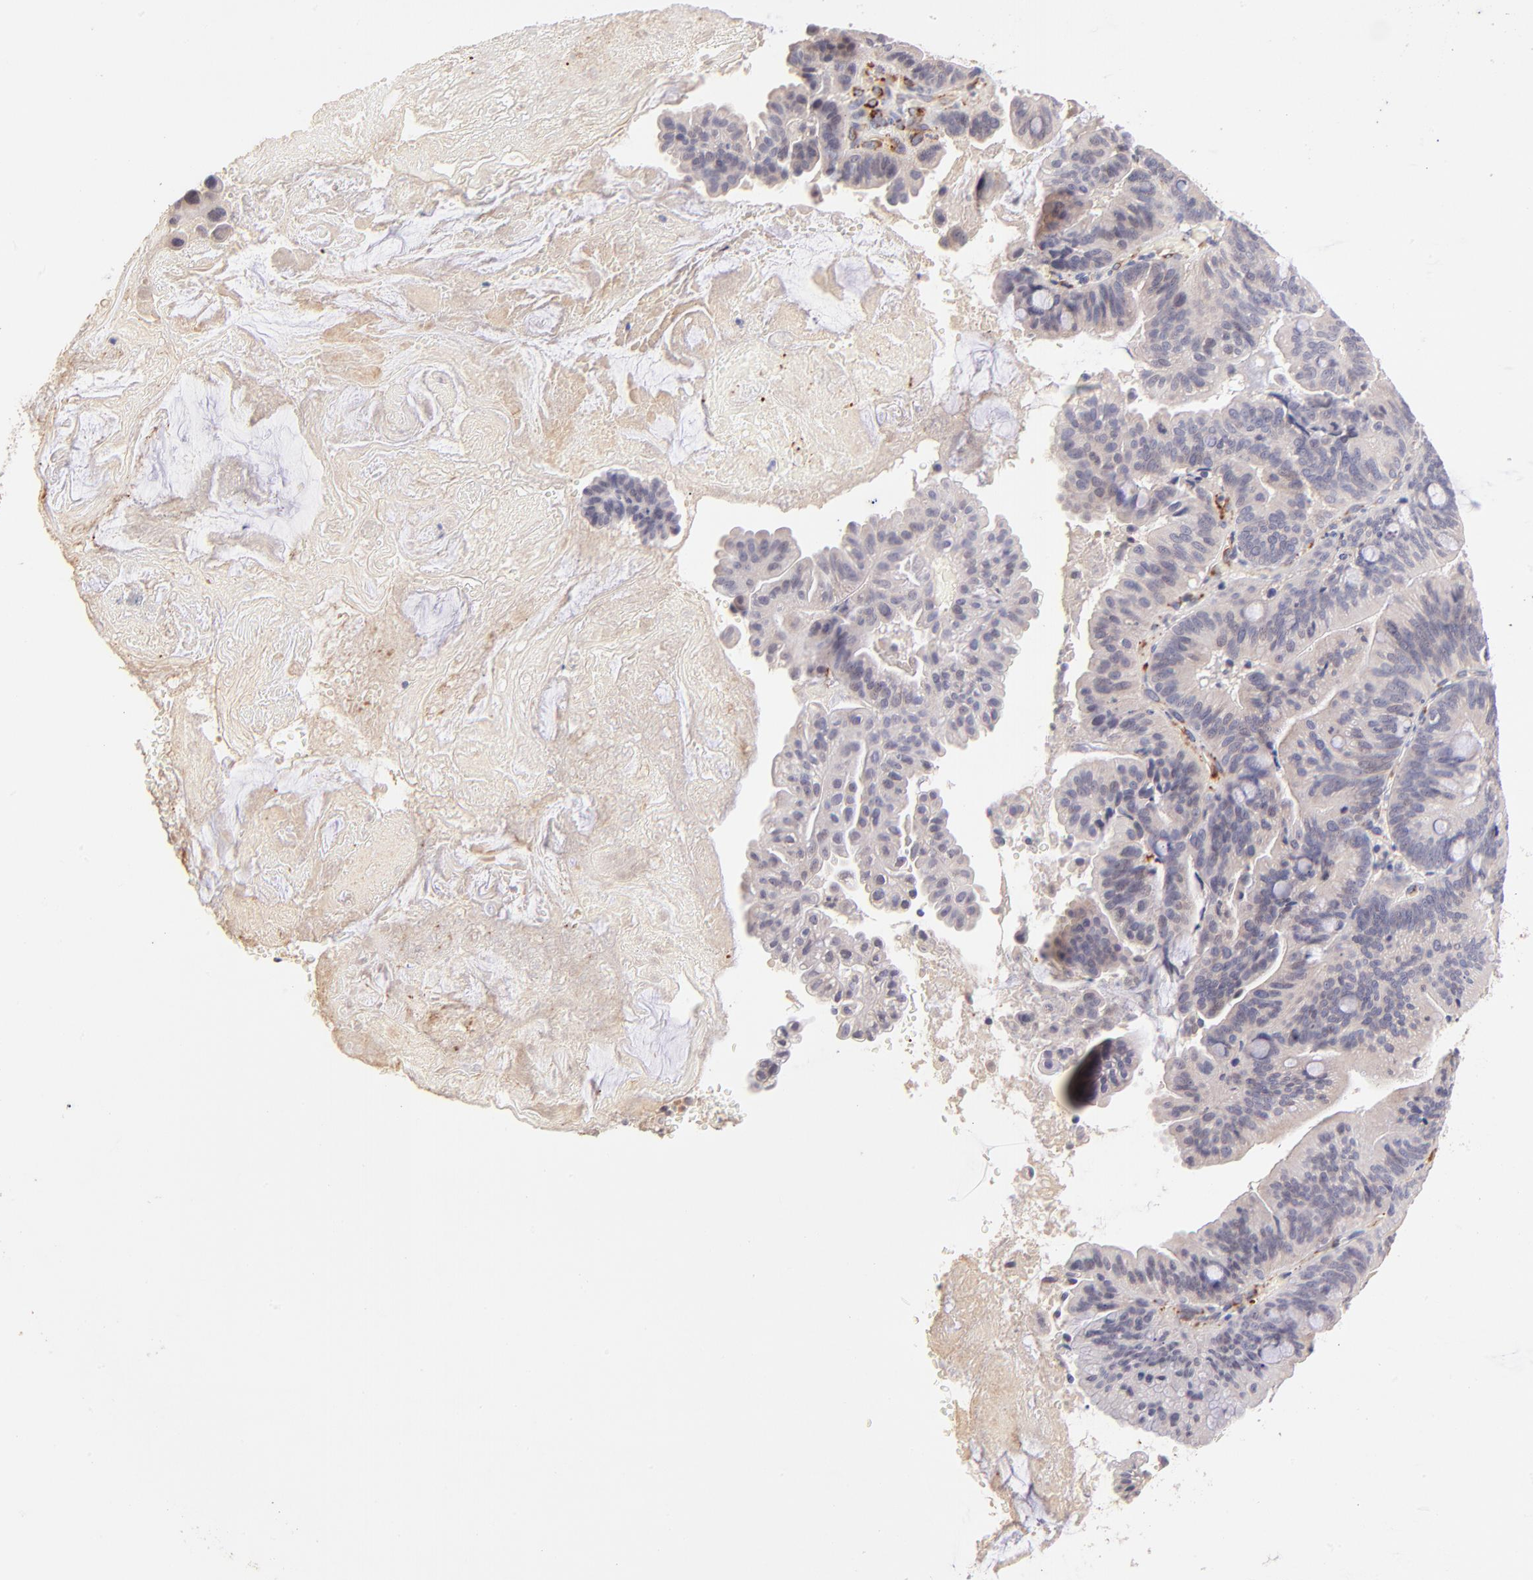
{"staining": {"intensity": "negative", "quantity": "none", "location": "none"}, "tissue": "pancreatic cancer", "cell_type": "Tumor cells", "image_type": "cancer", "snomed": [{"axis": "morphology", "description": "Adenocarcinoma, NOS"}, {"axis": "topography", "description": "Pancreas"}], "caption": "Immunohistochemistry (IHC) of human pancreatic cancer shows no staining in tumor cells. Nuclei are stained in blue.", "gene": "SPARC", "patient": {"sex": "male", "age": 82}}